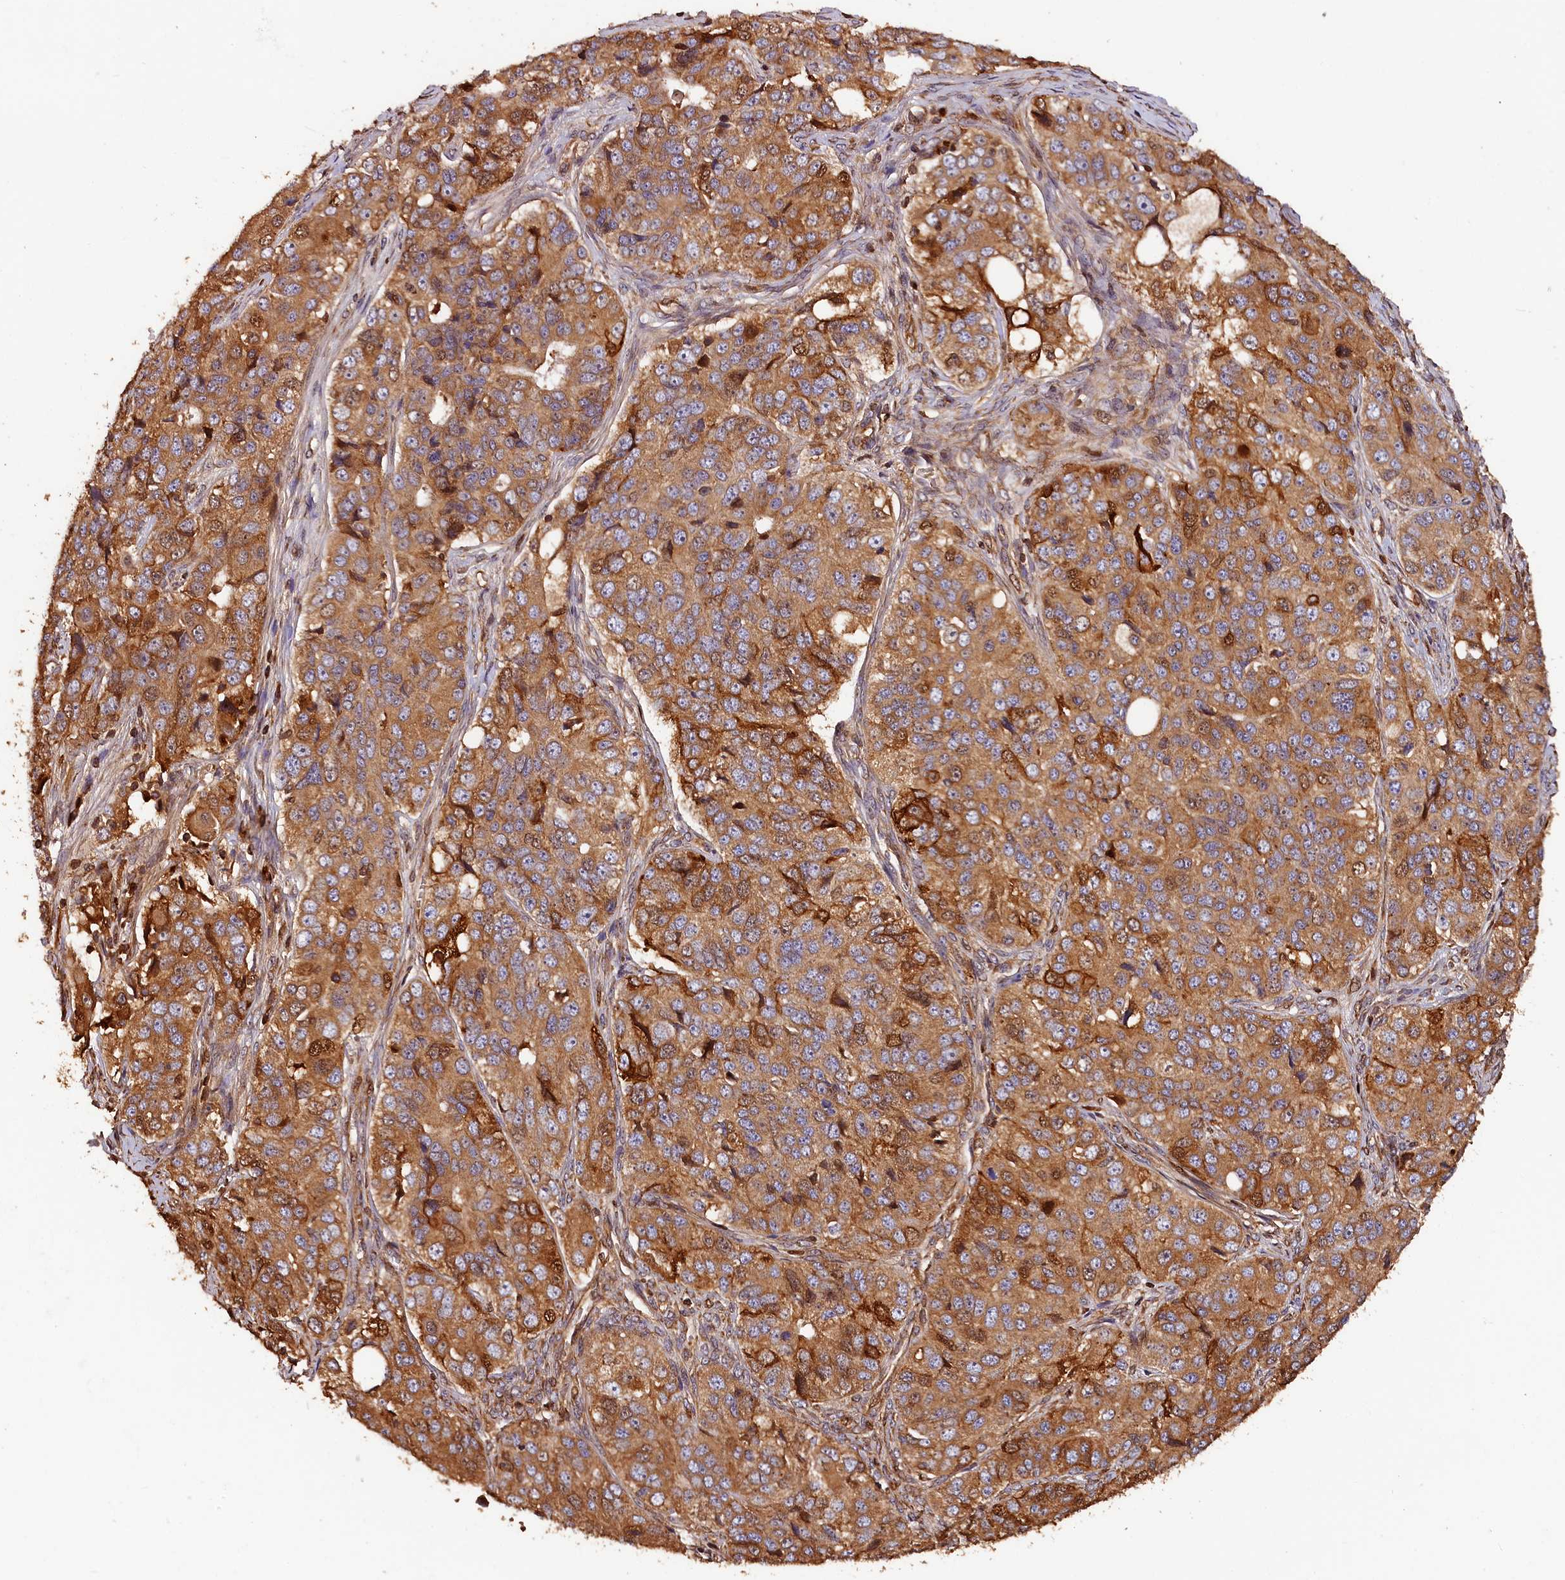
{"staining": {"intensity": "strong", "quantity": ">75%", "location": "cytoplasmic/membranous"}, "tissue": "ovarian cancer", "cell_type": "Tumor cells", "image_type": "cancer", "snomed": [{"axis": "morphology", "description": "Carcinoma, endometroid"}, {"axis": "topography", "description": "Ovary"}], "caption": "Immunohistochemistry histopathology image of neoplastic tissue: human ovarian cancer (endometroid carcinoma) stained using immunohistochemistry (IHC) demonstrates high levels of strong protein expression localized specifically in the cytoplasmic/membranous of tumor cells, appearing as a cytoplasmic/membranous brown color.", "gene": "HMOX2", "patient": {"sex": "female", "age": 51}}